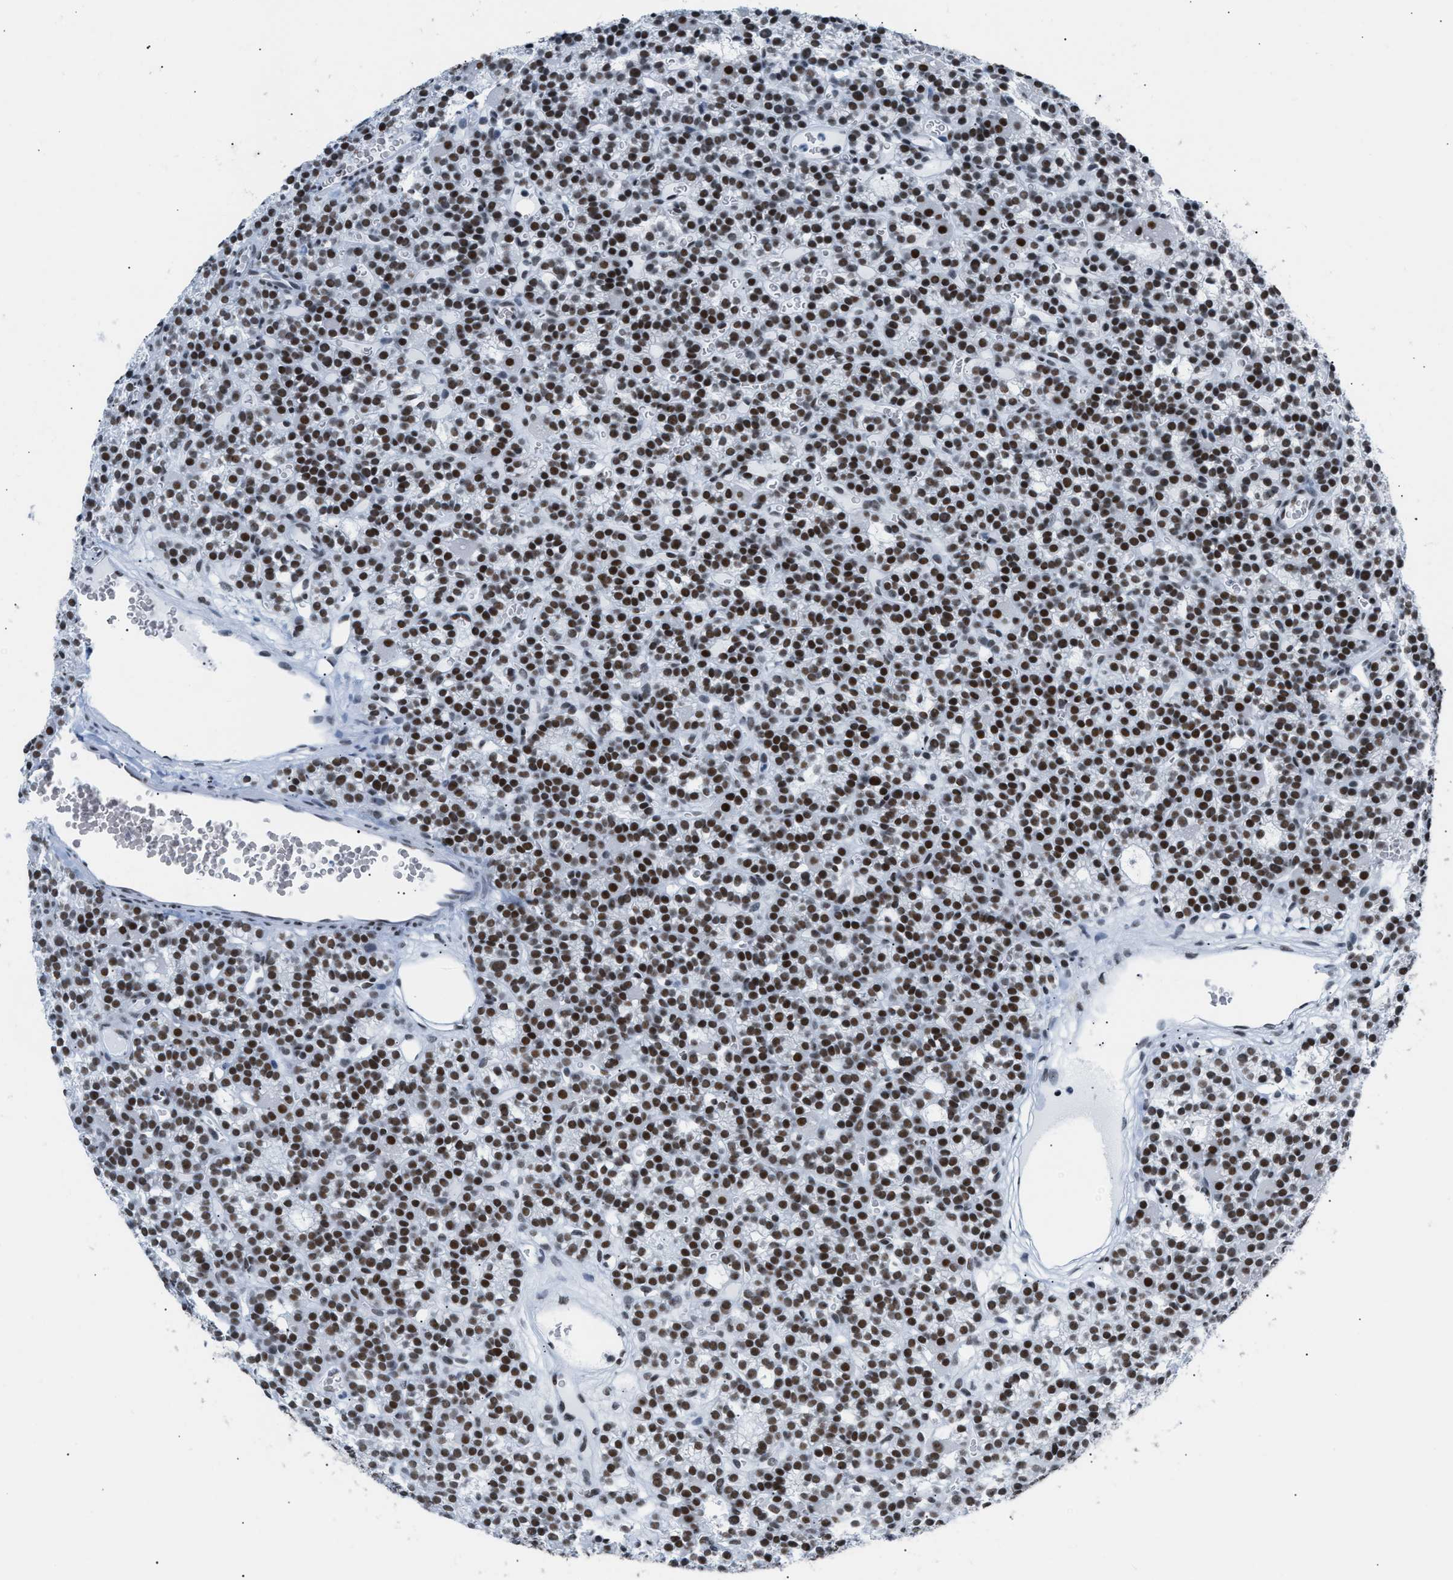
{"staining": {"intensity": "strong", "quantity": ">75%", "location": "nuclear"}, "tissue": "parathyroid gland", "cell_type": "Glandular cells", "image_type": "normal", "snomed": [{"axis": "morphology", "description": "Normal tissue, NOS"}, {"axis": "morphology", "description": "Adenoma, NOS"}, {"axis": "topography", "description": "Parathyroid gland"}], "caption": "IHC of benign parathyroid gland reveals high levels of strong nuclear expression in about >75% of glandular cells.", "gene": "CCAR2", "patient": {"sex": "female", "age": 58}}